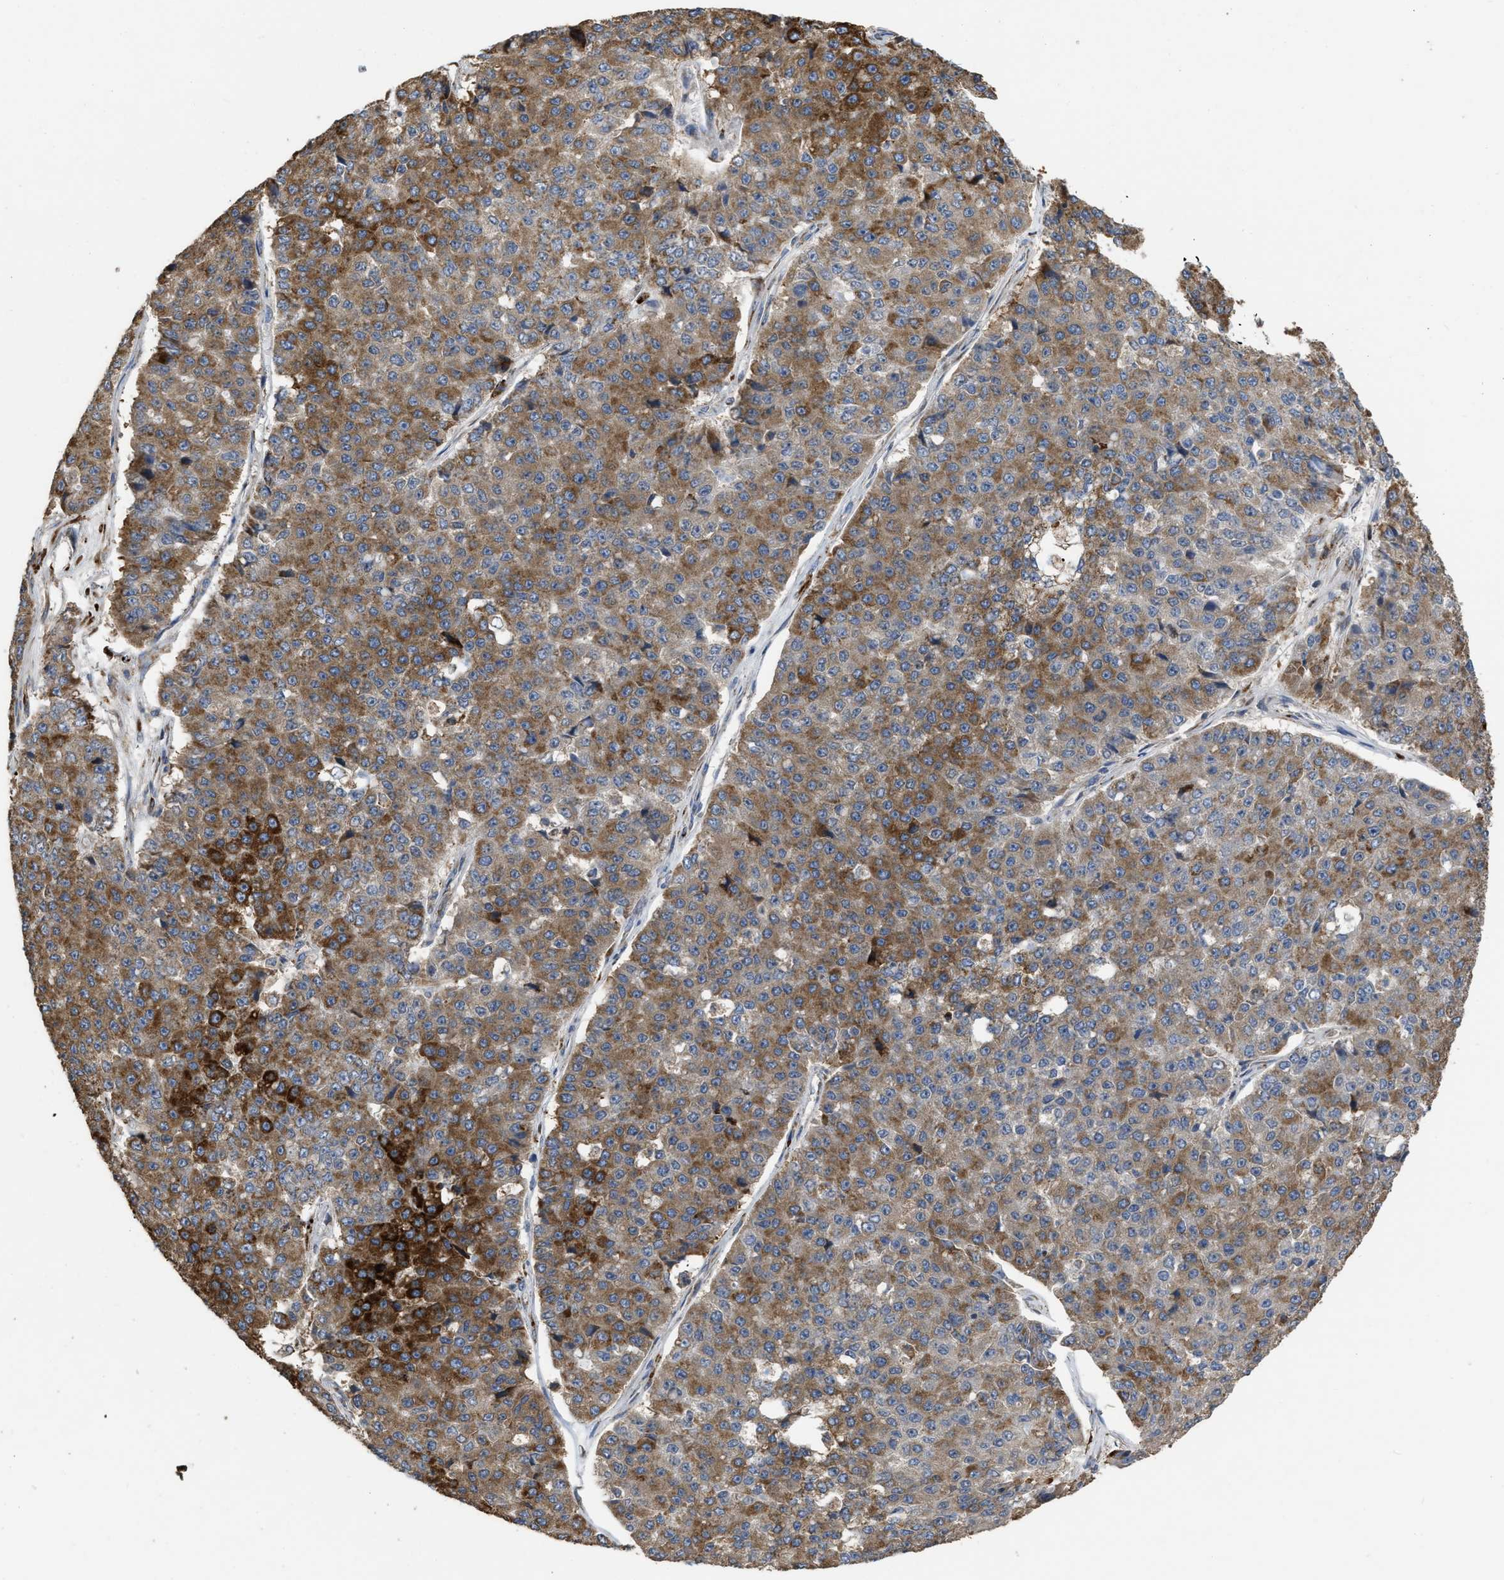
{"staining": {"intensity": "moderate", "quantity": ">75%", "location": "cytoplasmic/membranous"}, "tissue": "pancreatic cancer", "cell_type": "Tumor cells", "image_type": "cancer", "snomed": [{"axis": "morphology", "description": "Adenocarcinoma, NOS"}, {"axis": "topography", "description": "Pancreas"}], "caption": "Pancreatic cancer stained with a protein marker shows moderate staining in tumor cells.", "gene": "AK2", "patient": {"sex": "male", "age": 50}}